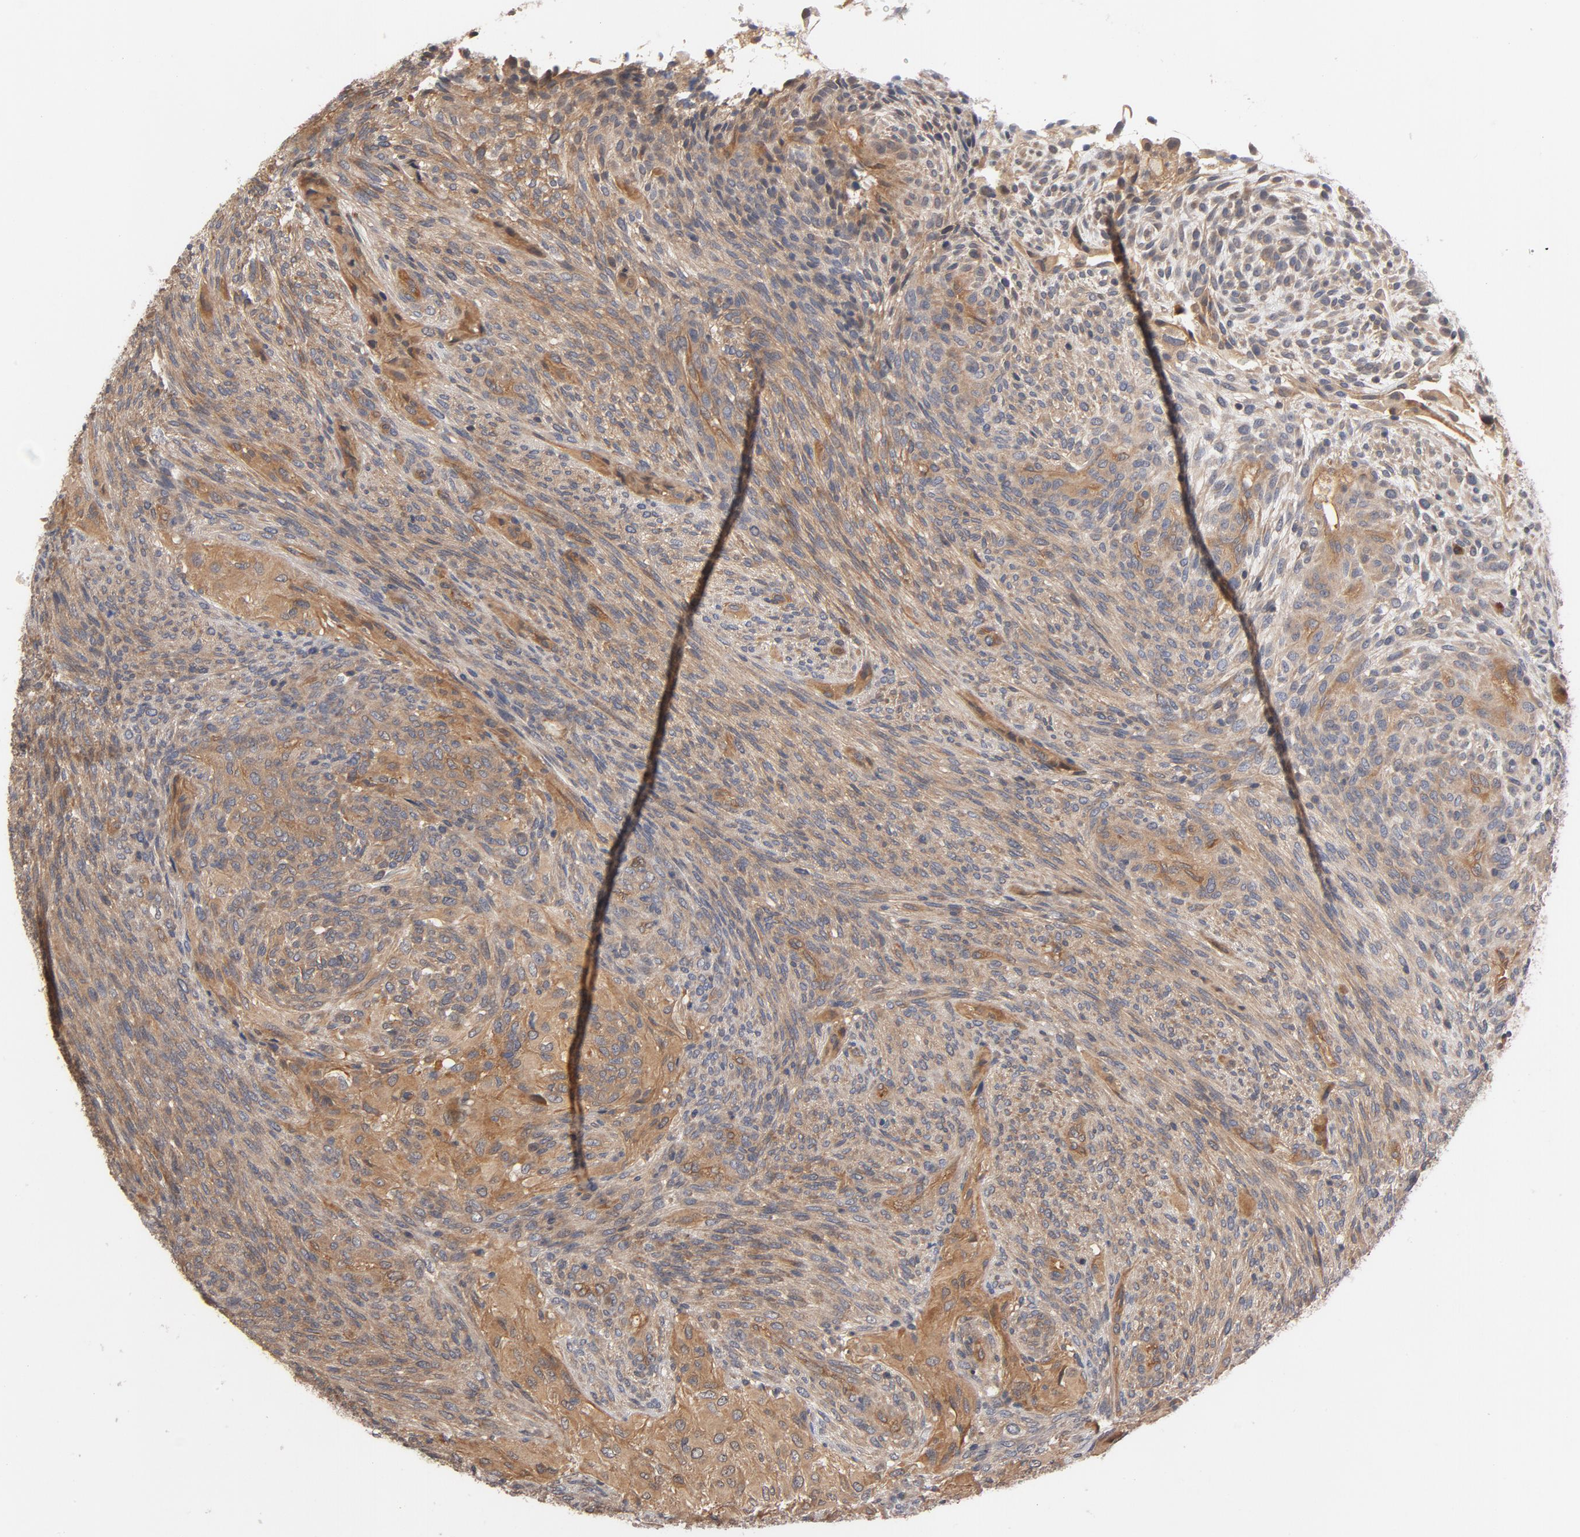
{"staining": {"intensity": "weak", "quantity": "25%-75%", "location": "cytoplasmic/membranous"}, "tissue": "glioma", "cell_type": "Tumor cells", "image_type": "cancer", "snomed": [{"axis": "morphology", "description": "Glioma, malignant, High grade"}, {"axis": "topography", "description": "Cerebral cortex"}], "caption": "A brown stain highlights weak cytoplasmic/membranous staining of a protein in human malignant glioma (high-grade) tumor cells.", "gene": "PITPNM2", "patient": {"sex": "female", "age": 55}}